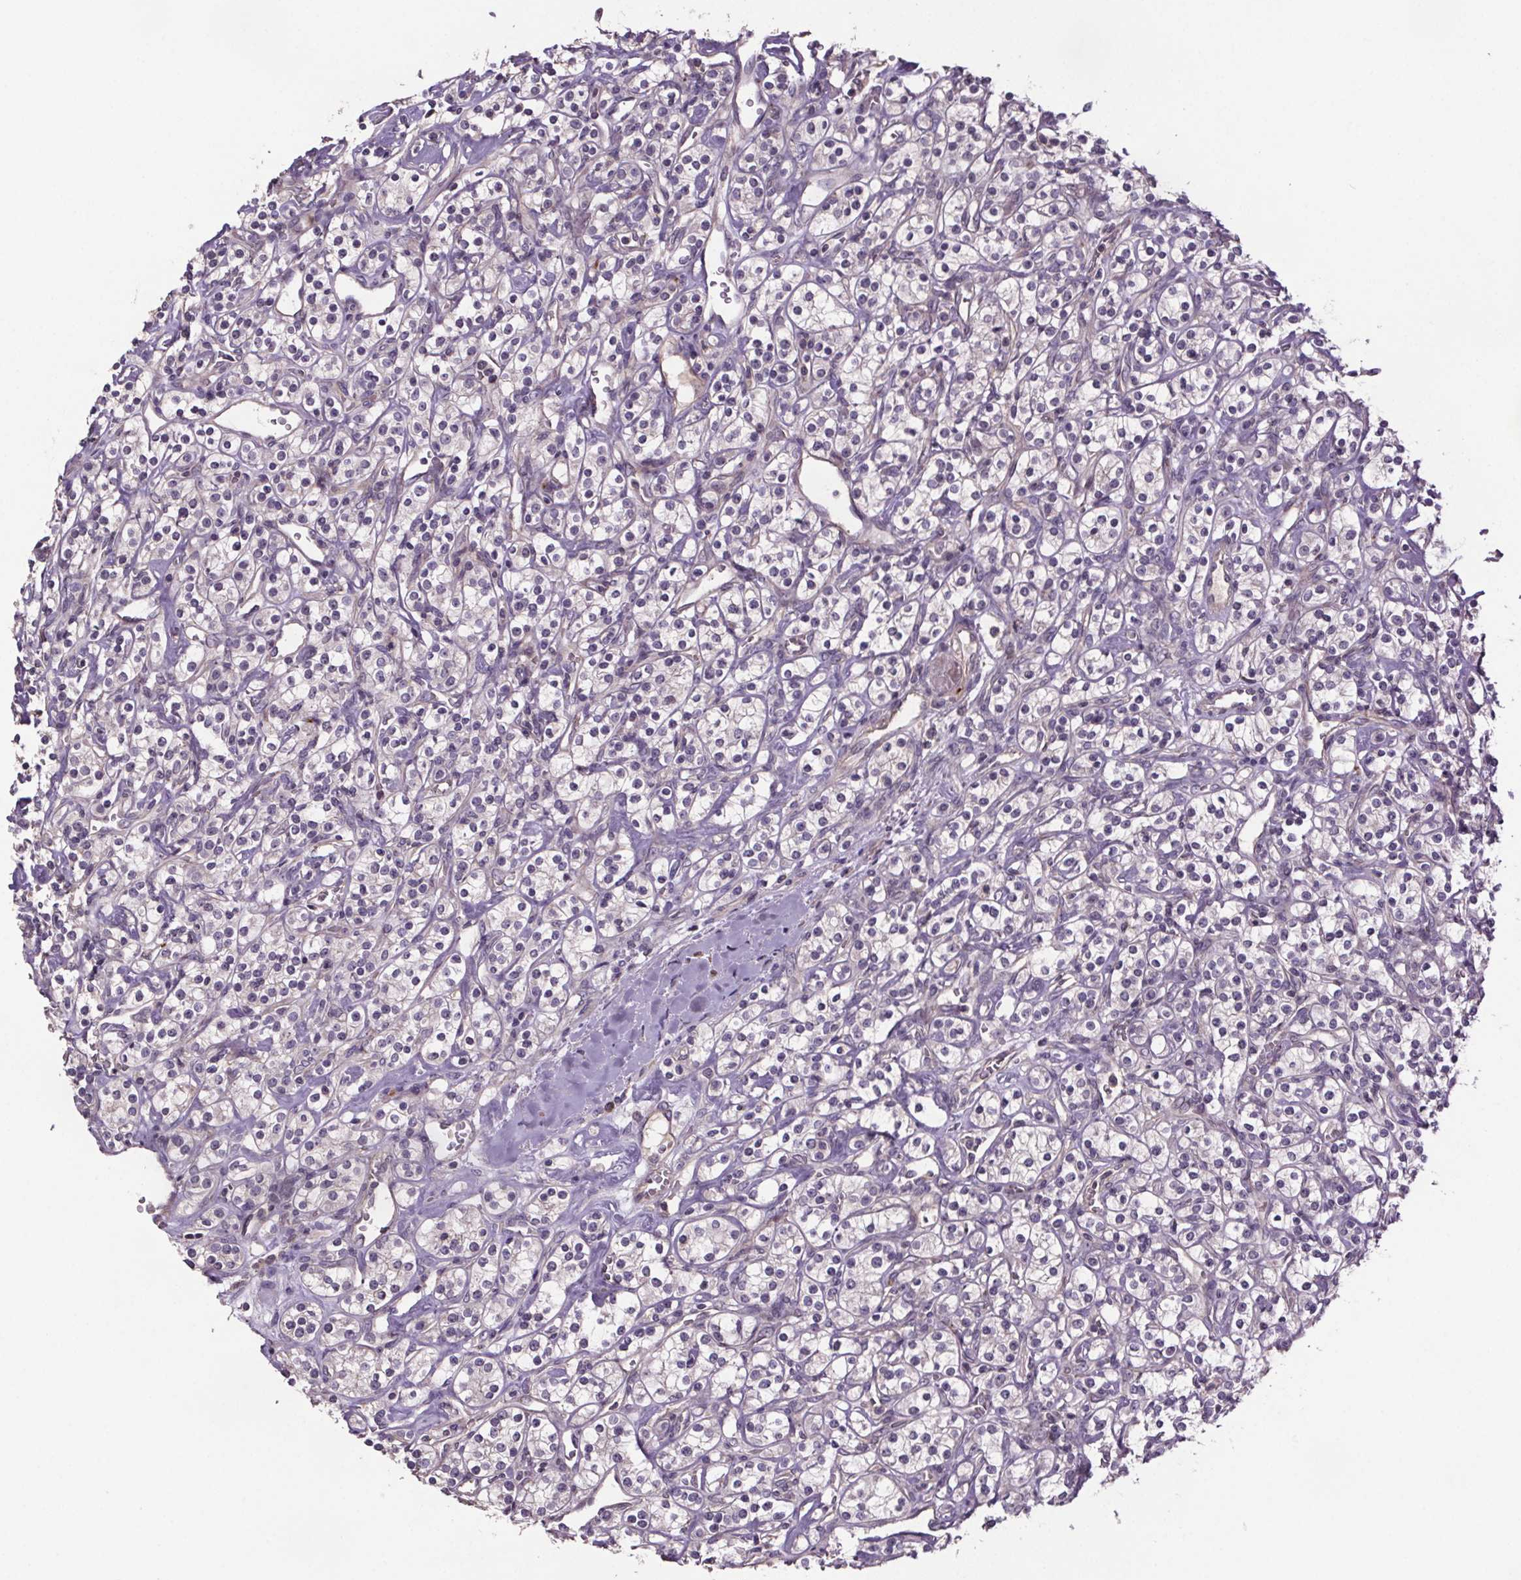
{"staining": {"intensity": "negative", "quantity": "none", "location": "none"}, "tissue": "renal cancer", "cell_type": "Tumor cells", "image_type": "cancer", "snomed": [{"axis": "morphology", "description": "Adenocarcinoma, NOS"}, {"axis": "topography", "description": "Kidney"}], "caption": "Immunohistochemistry of renal cancer reveals no expression in tumor cells.", "gene": "CLN3", "patient": {"sex": "male", "age": 77}}